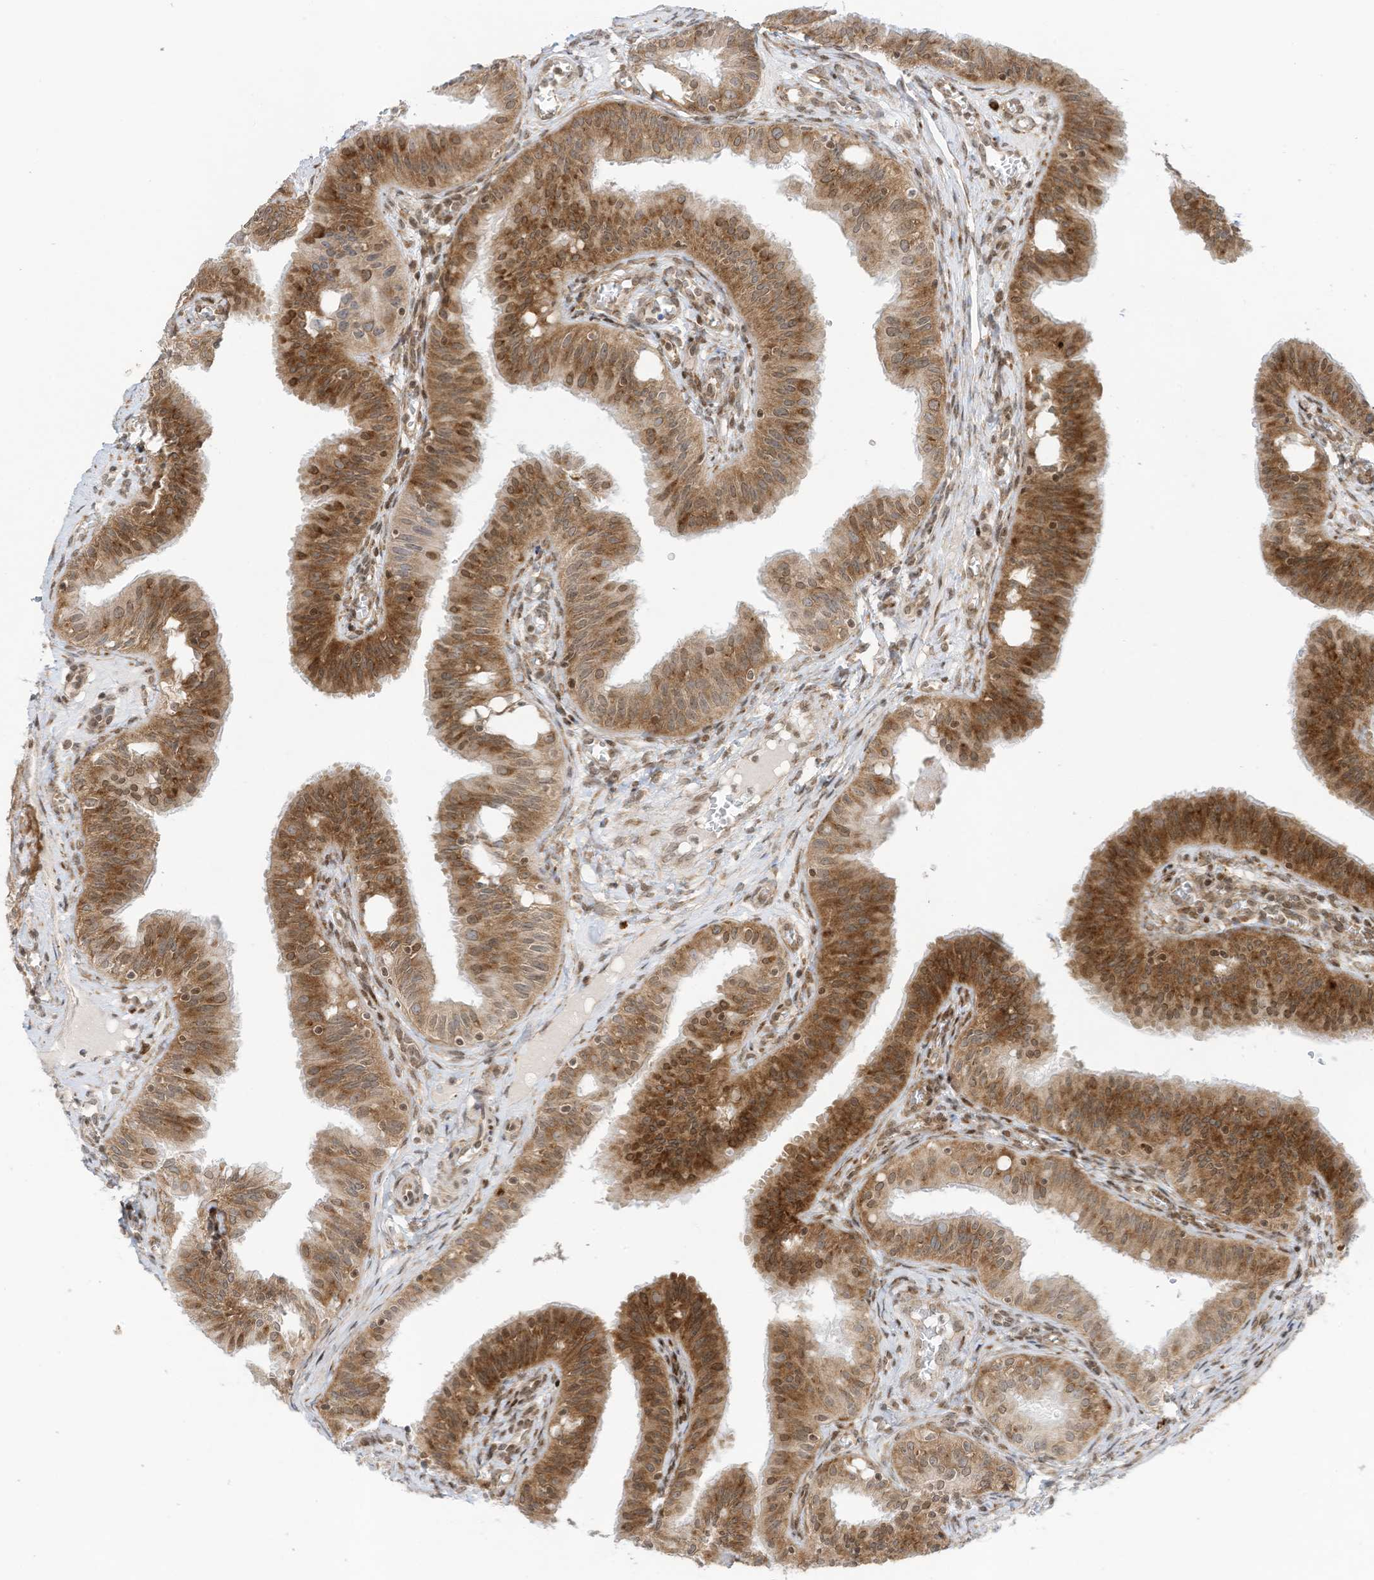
{"staining": {"intensity": "moderate", "quantity": ">75%", "location": "cytoplasmic/membranous,nuclear"}, "tissue": "fallopian tube", "cell_type": "Glandular cells", "image_type": "normal", "snomed": [{"axis": "morphology", "description": "Normal tissue, NOS"}, {"axis": "topography", "description": "Fallopian tube"}, {"axis": "topography", "description": "Ovary"}], "caption": "IHC histopathology image of unremarkable fallopian tube stained for a protein (brown), which exhibits medium levels of moderate cytoplasmic/membranous,nuclear expression in approximately >75% of glandular cells.", "gene": "EDF1", "patient": {"sex": "female", "age": 42}}